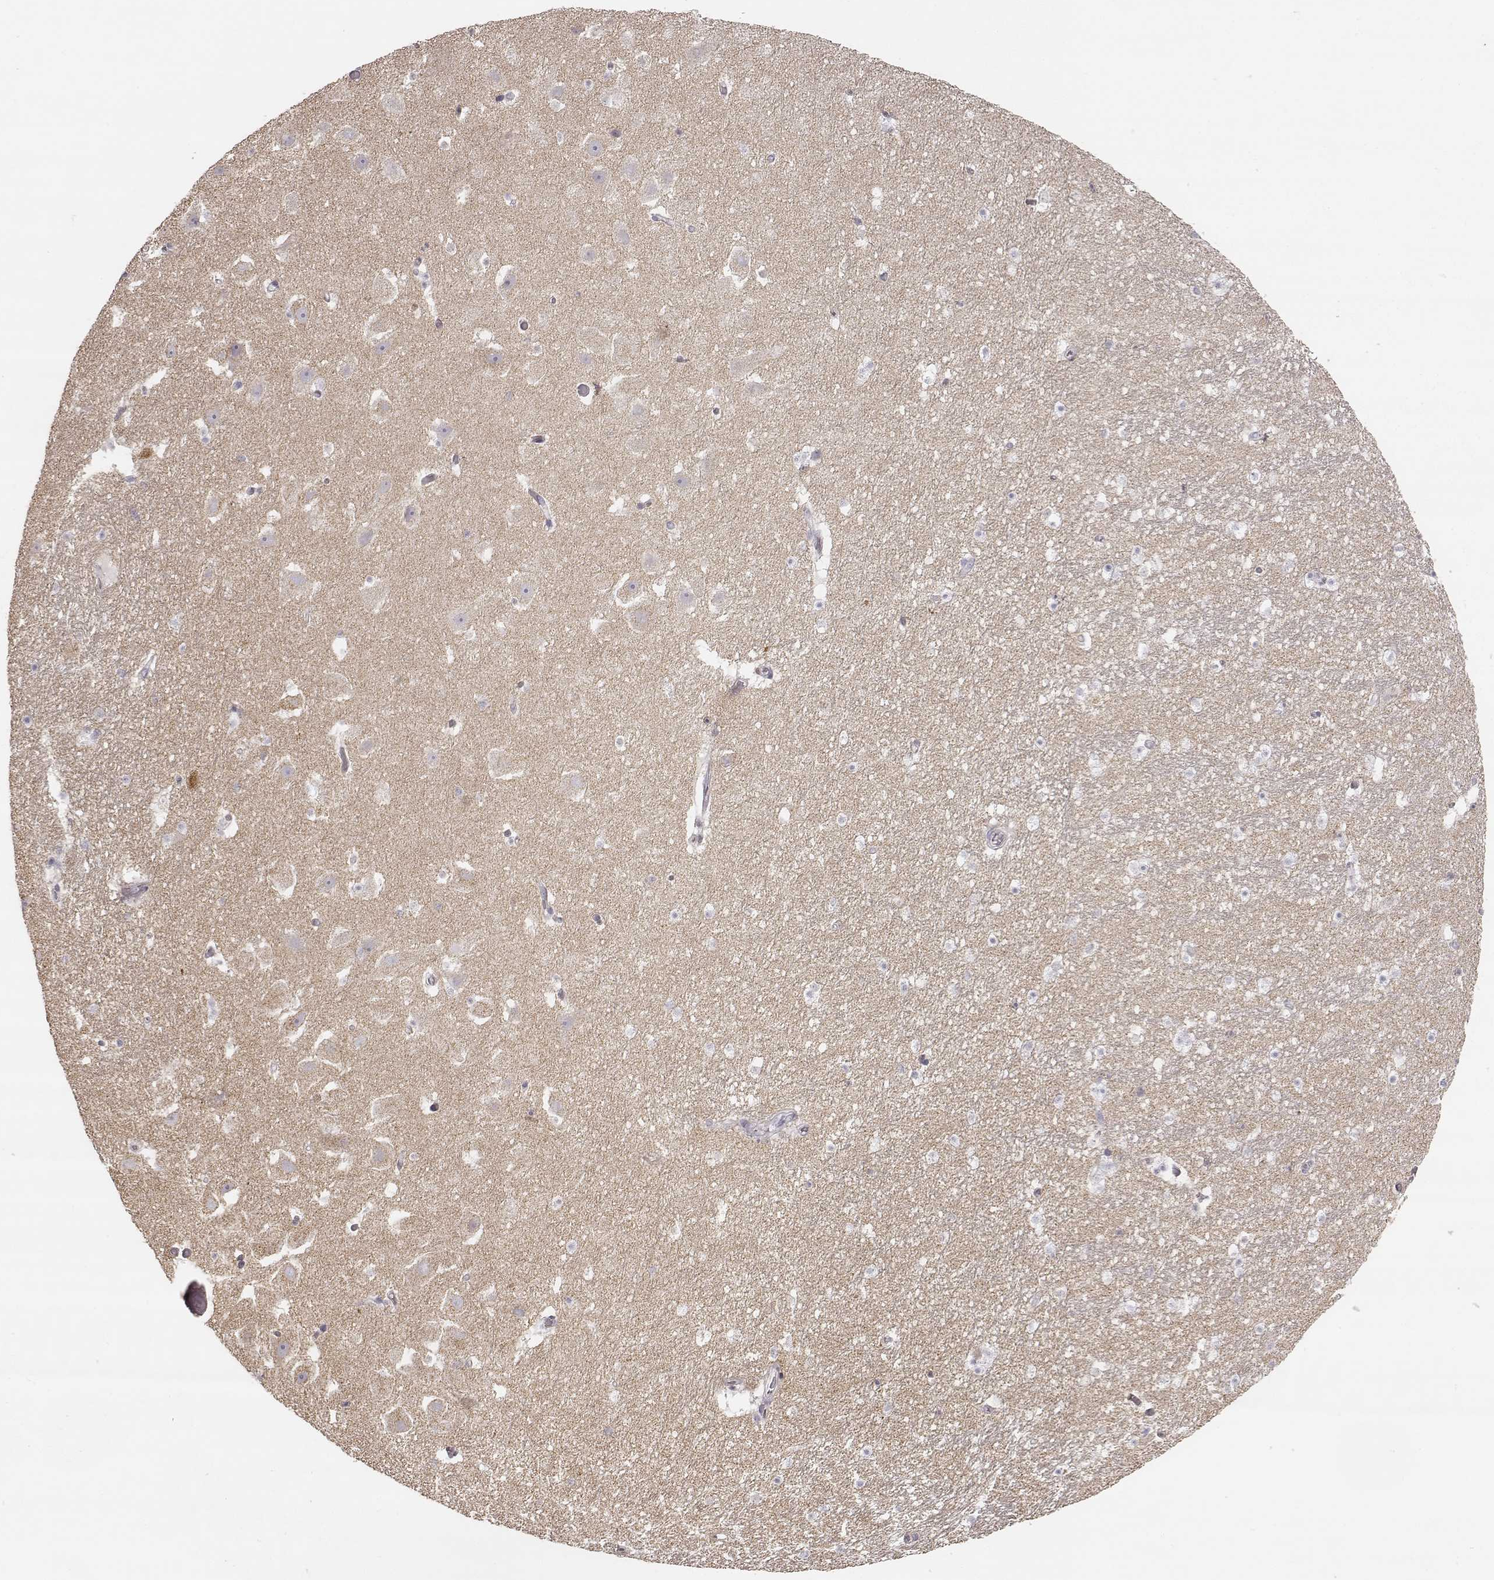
{"staining": {"intensity": "negative", "quantity": "none", "location": "none"}, "tissue": "hippocampus", "cell_type": "Glial cells", "image_type": "normal", "snomed": [{"axis": "morphology", "description": "Normal tissue, NOS"}, {"axis": "topography", "description": "Hippocampus"}], "caption": "High power microscopy micrograph of an immunohistochemistry photomicrograph of unremarkable hippocampus, revealing no significant positivity in glial cells.", "gene": "TLX3", "patient": {"sex": "male", "age": 26}}